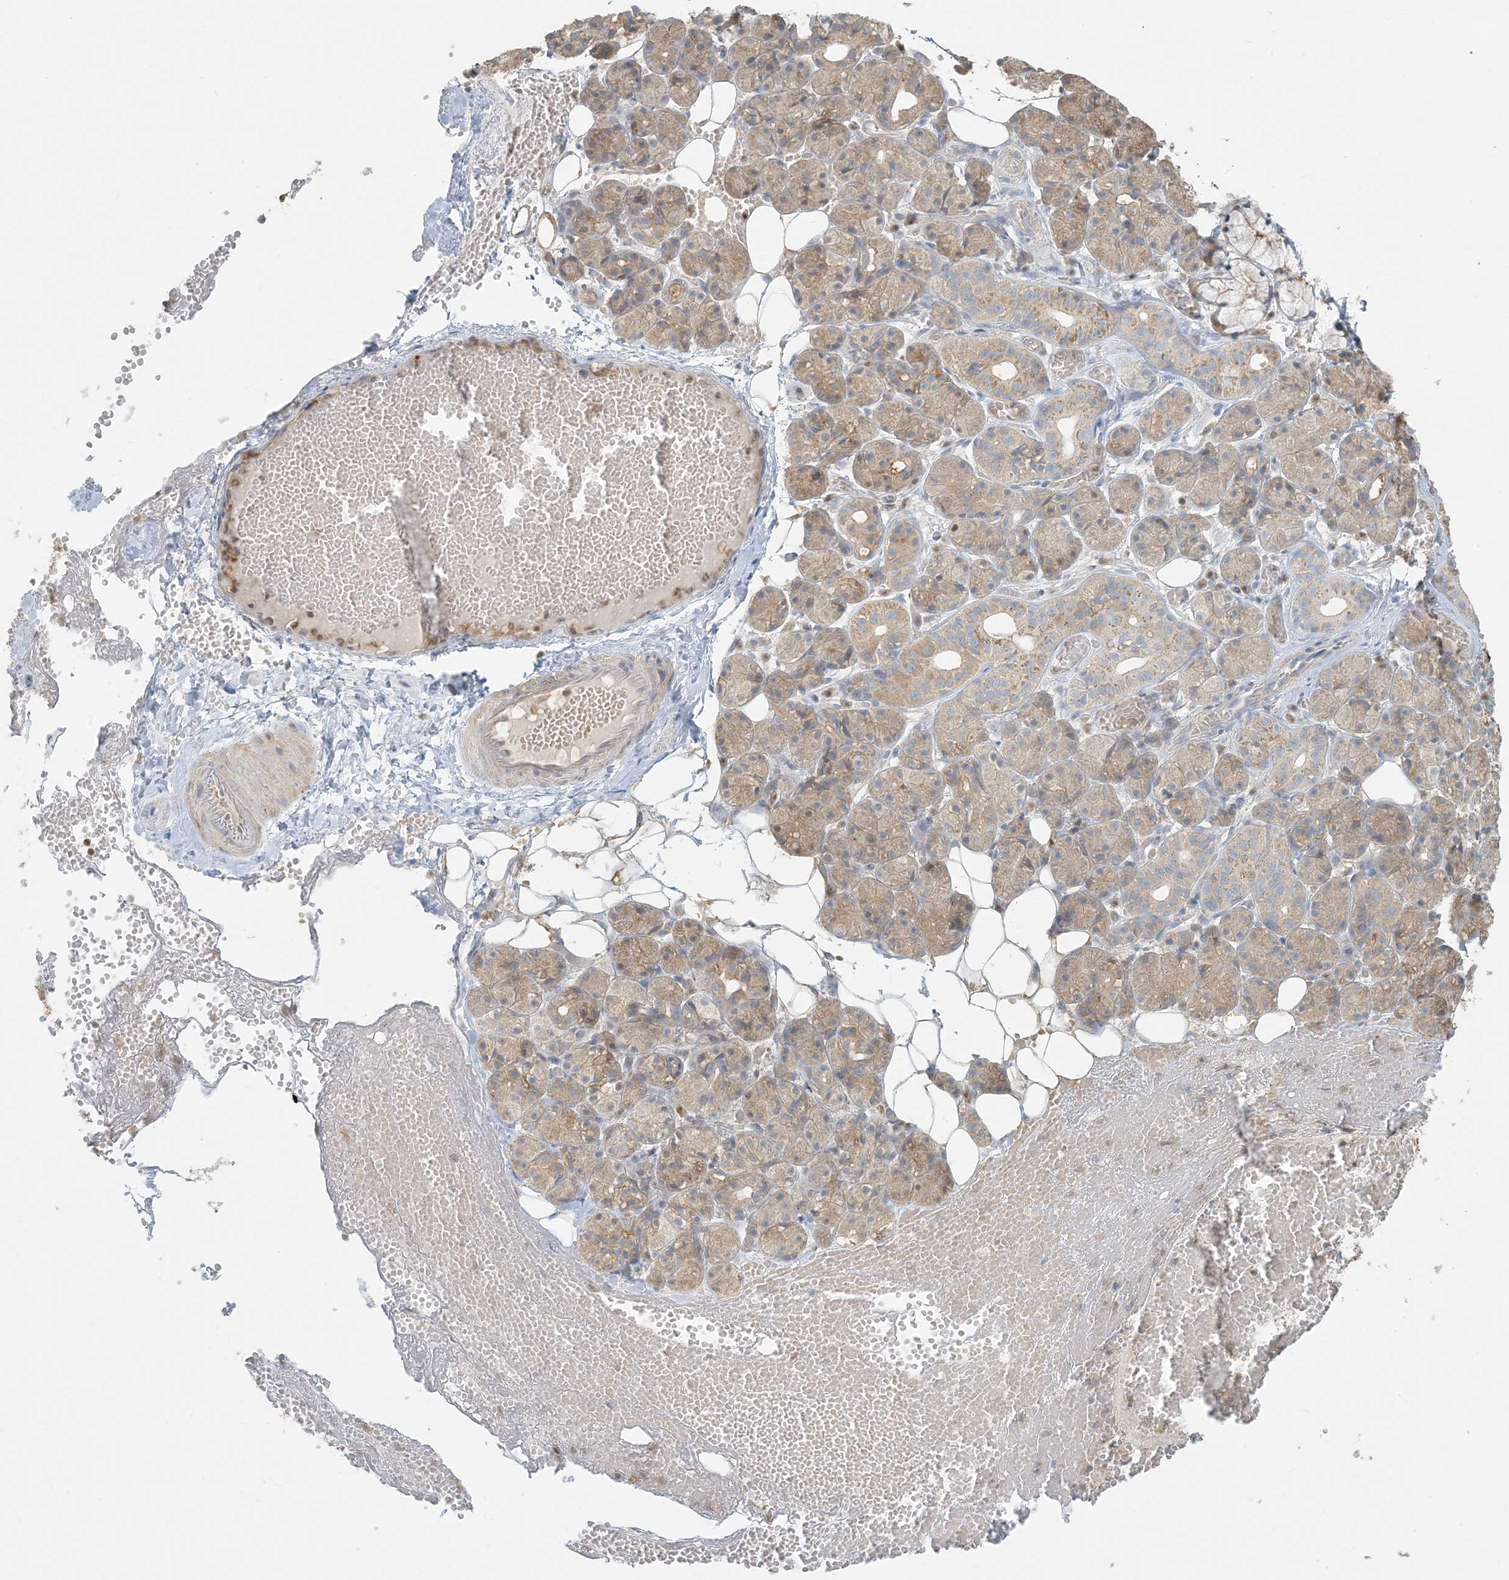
{"staining": {"intensity": "moderate", "quantity": "<25%", "location": "cytoplasmic/membranous"}, "tissue": "salivary gland", "cell_type": "Glandular cells", "image_type": "normal", "snomed": [{"axis": "morphology", "description": "Normal tissue, NOS"}, {"axis": "topography", "description": "Salivary gland"}], "caption": "The micrograph shows staining of unremarkable salivary gland, revealing moderate cytoplasmic/membranous protein expression (brown color) within glandular cells.", "gene": "HACL1", "patient": {"sex": "male", "age": 63}}